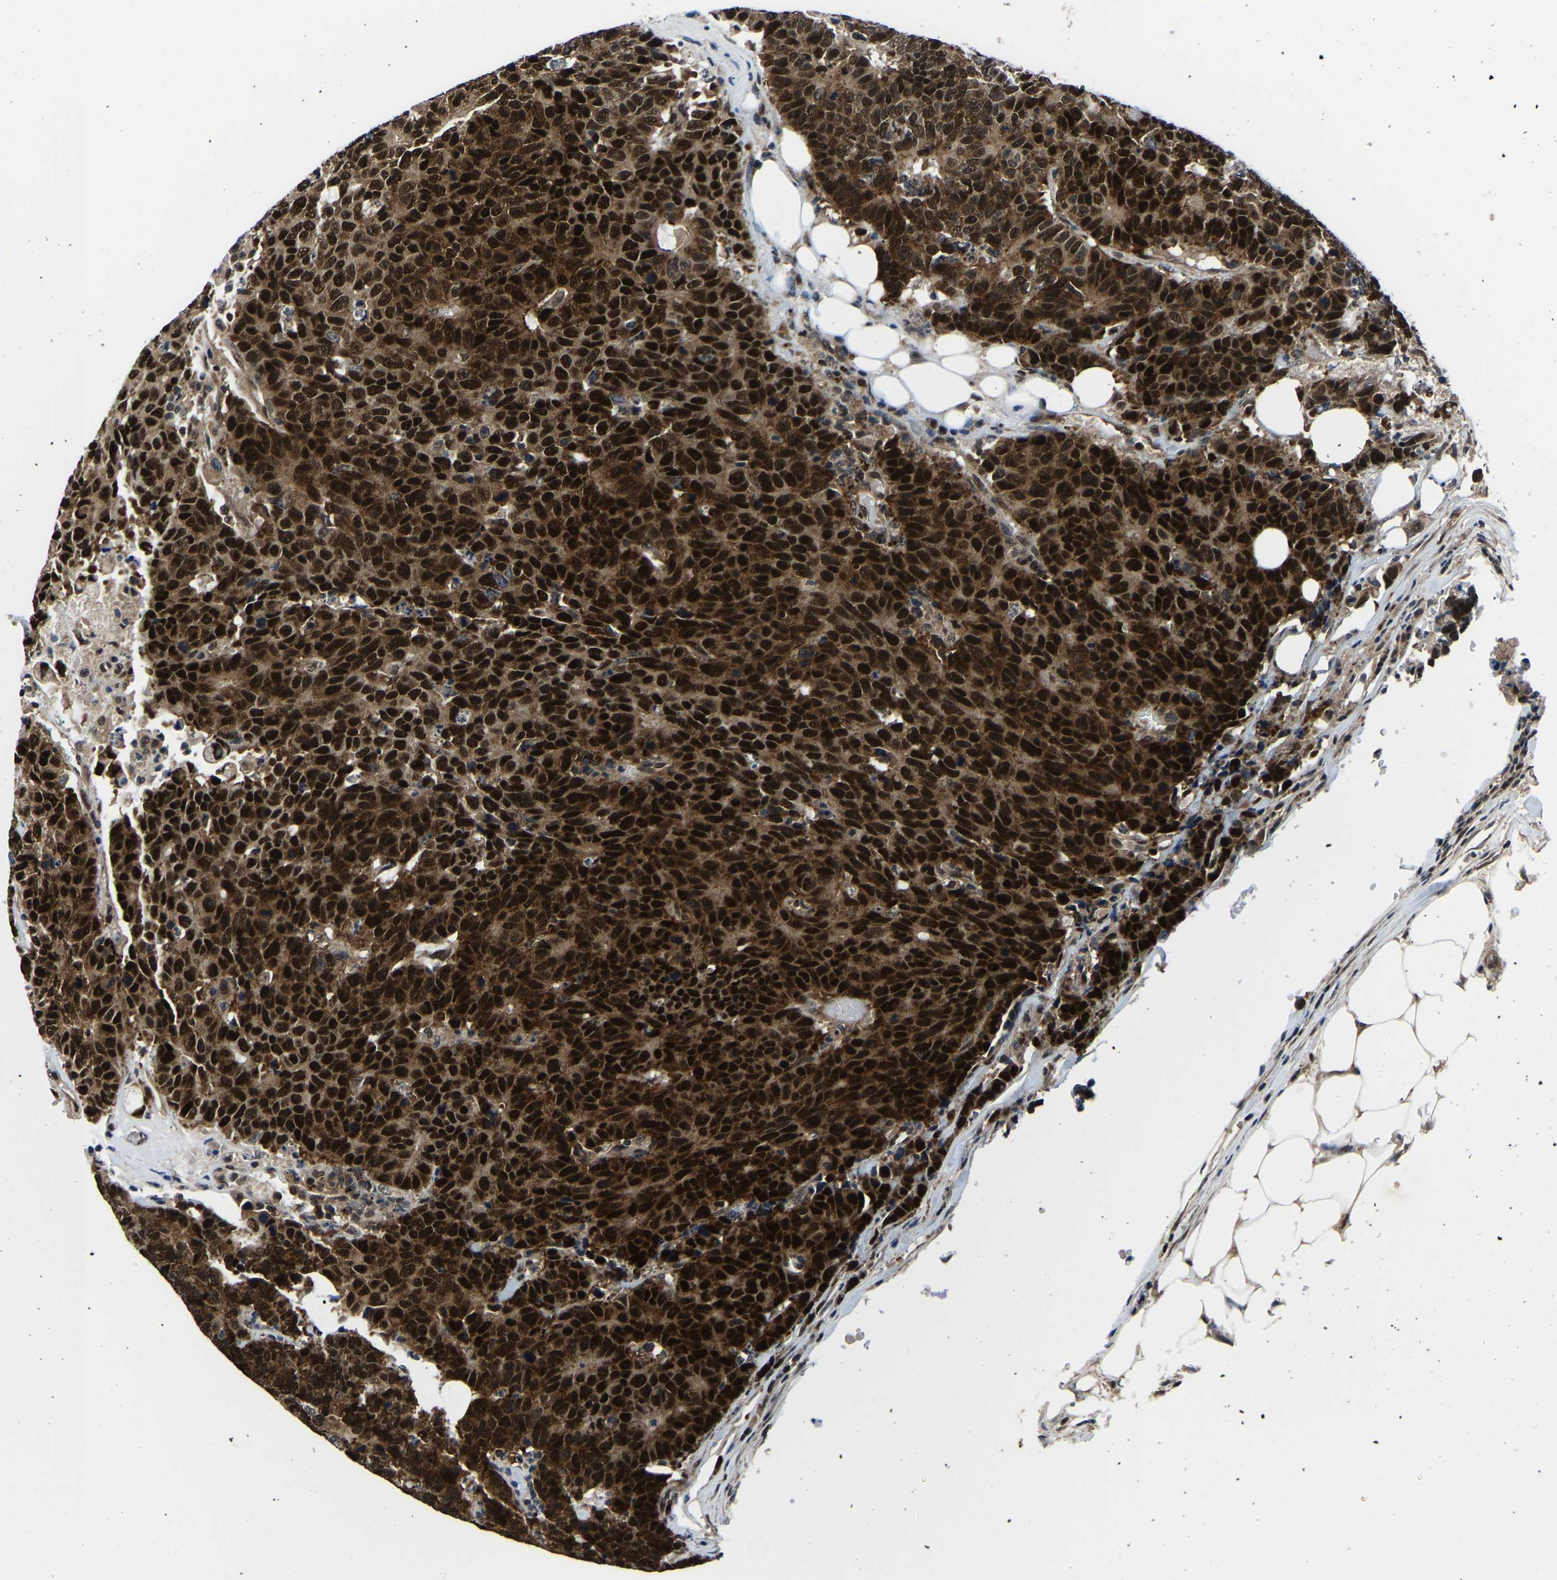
{"staining": {"intensity": "strong", "quantity": ">75%", "location": "cytoplasmic/membranous,nuclear"}, "tissue": "colorectal cancer", "cell_type": "Tumor cells", "image_type": "cancer", "snomed": [{"axis": "morphology", "description": "Adenocarcinoma, NOS"}, {"axis": "topography", "description": "Colon"}], "caption": "An image of colorectal cancer stained for a protein reveals strong cytoplasmic/membranous and nuclear brown staining in tumor cells. The staining was performed using DAB (3,3'-diaminobenzidine) to visualize the protein expression in brown, while the nuclei were stained in blue with hematoxylin (Magnification: 20x).", "gene": "DFFA", "patient": {"sex": "female", "age": 86}}